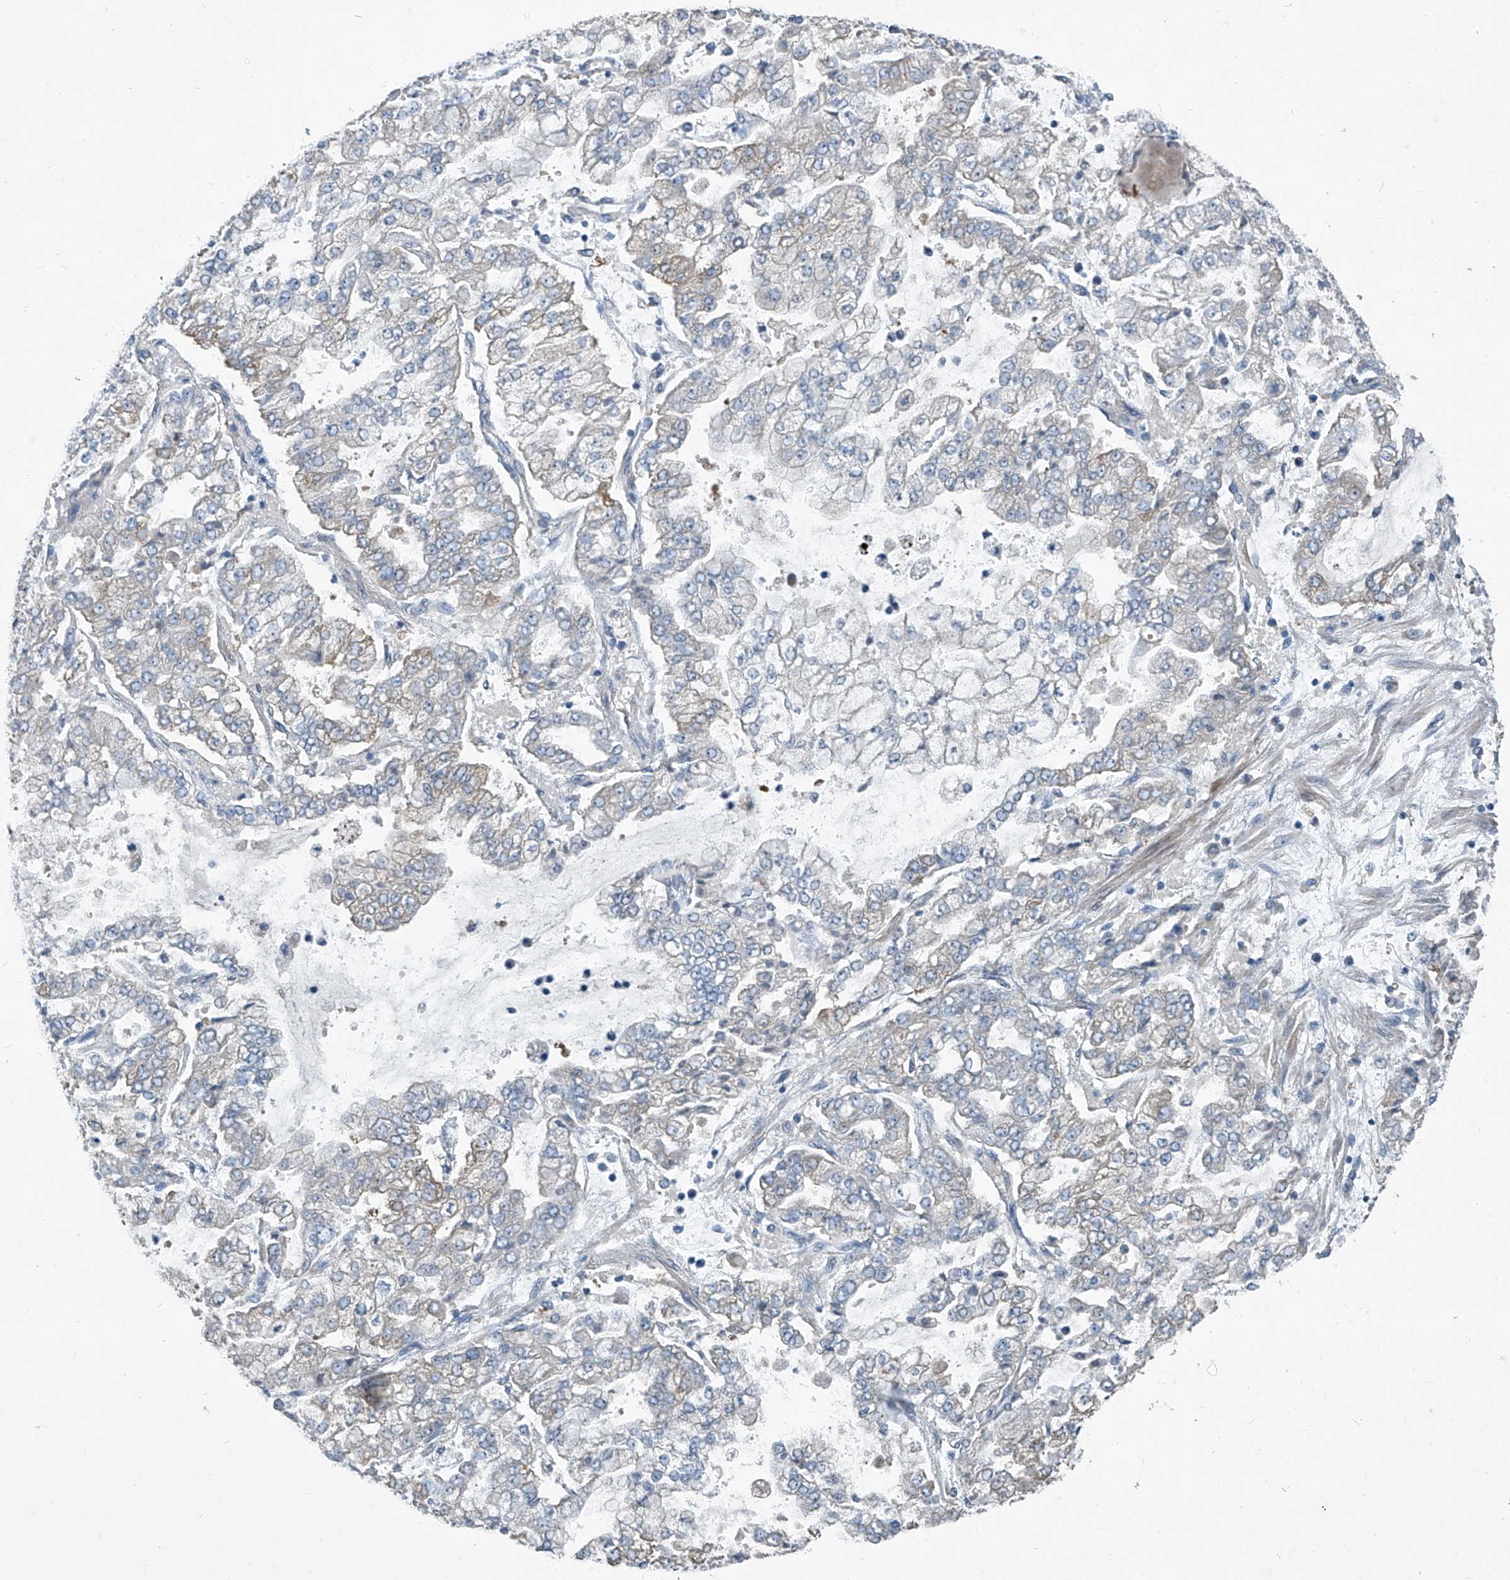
{"staining": {"intensity": "weak", "quantity": "<25%", "location": "cytoplasmic/membranous"}, "tissue": "stomach cancer", "cell_type": "Tumor cells", "image_type": "cancer", "snomed": [{"axis": "morphology", "description": "Adenocarcinoma, NOS"}, {"axis": "topography", "description": "Stomach"}], "caption": "Adenocarcinoma (stomach) was stained to show a protein in brown. There is no significant expression in tumor cells.", "gene": "SLC26A11", "patient": {"sex": "male", "age": 76}}